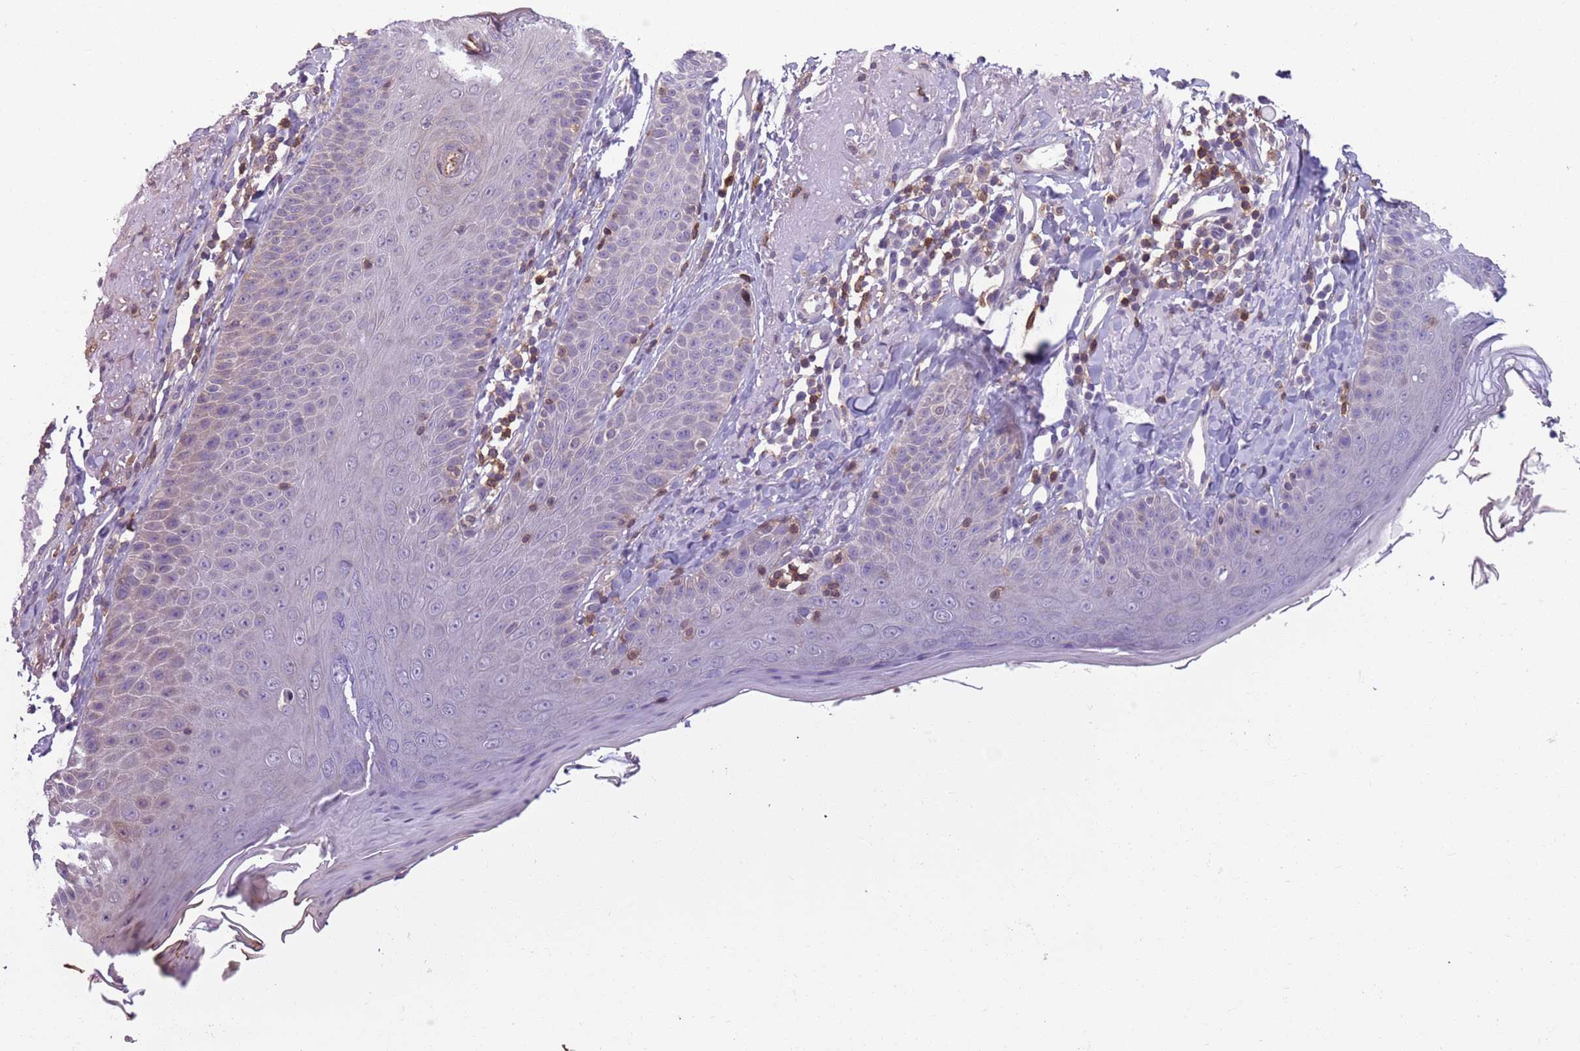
{"staining": {"intensity": "negative", "quantity": "none", "location": "none"}, "tissue": "skin", "cell_type": "Fibroblasts", "image_type": "normal", "snomed": [{"axis": "morphology", "description": "Normal tissue, NOS"}, {"axis": "topography", "description": "Skin"}], "caption": "Protein analysis of unremarkable skin reveals no significant positivity in fibroblasts.", "gene": "JAML", "patient": {"sex": "male", "age": 57}}